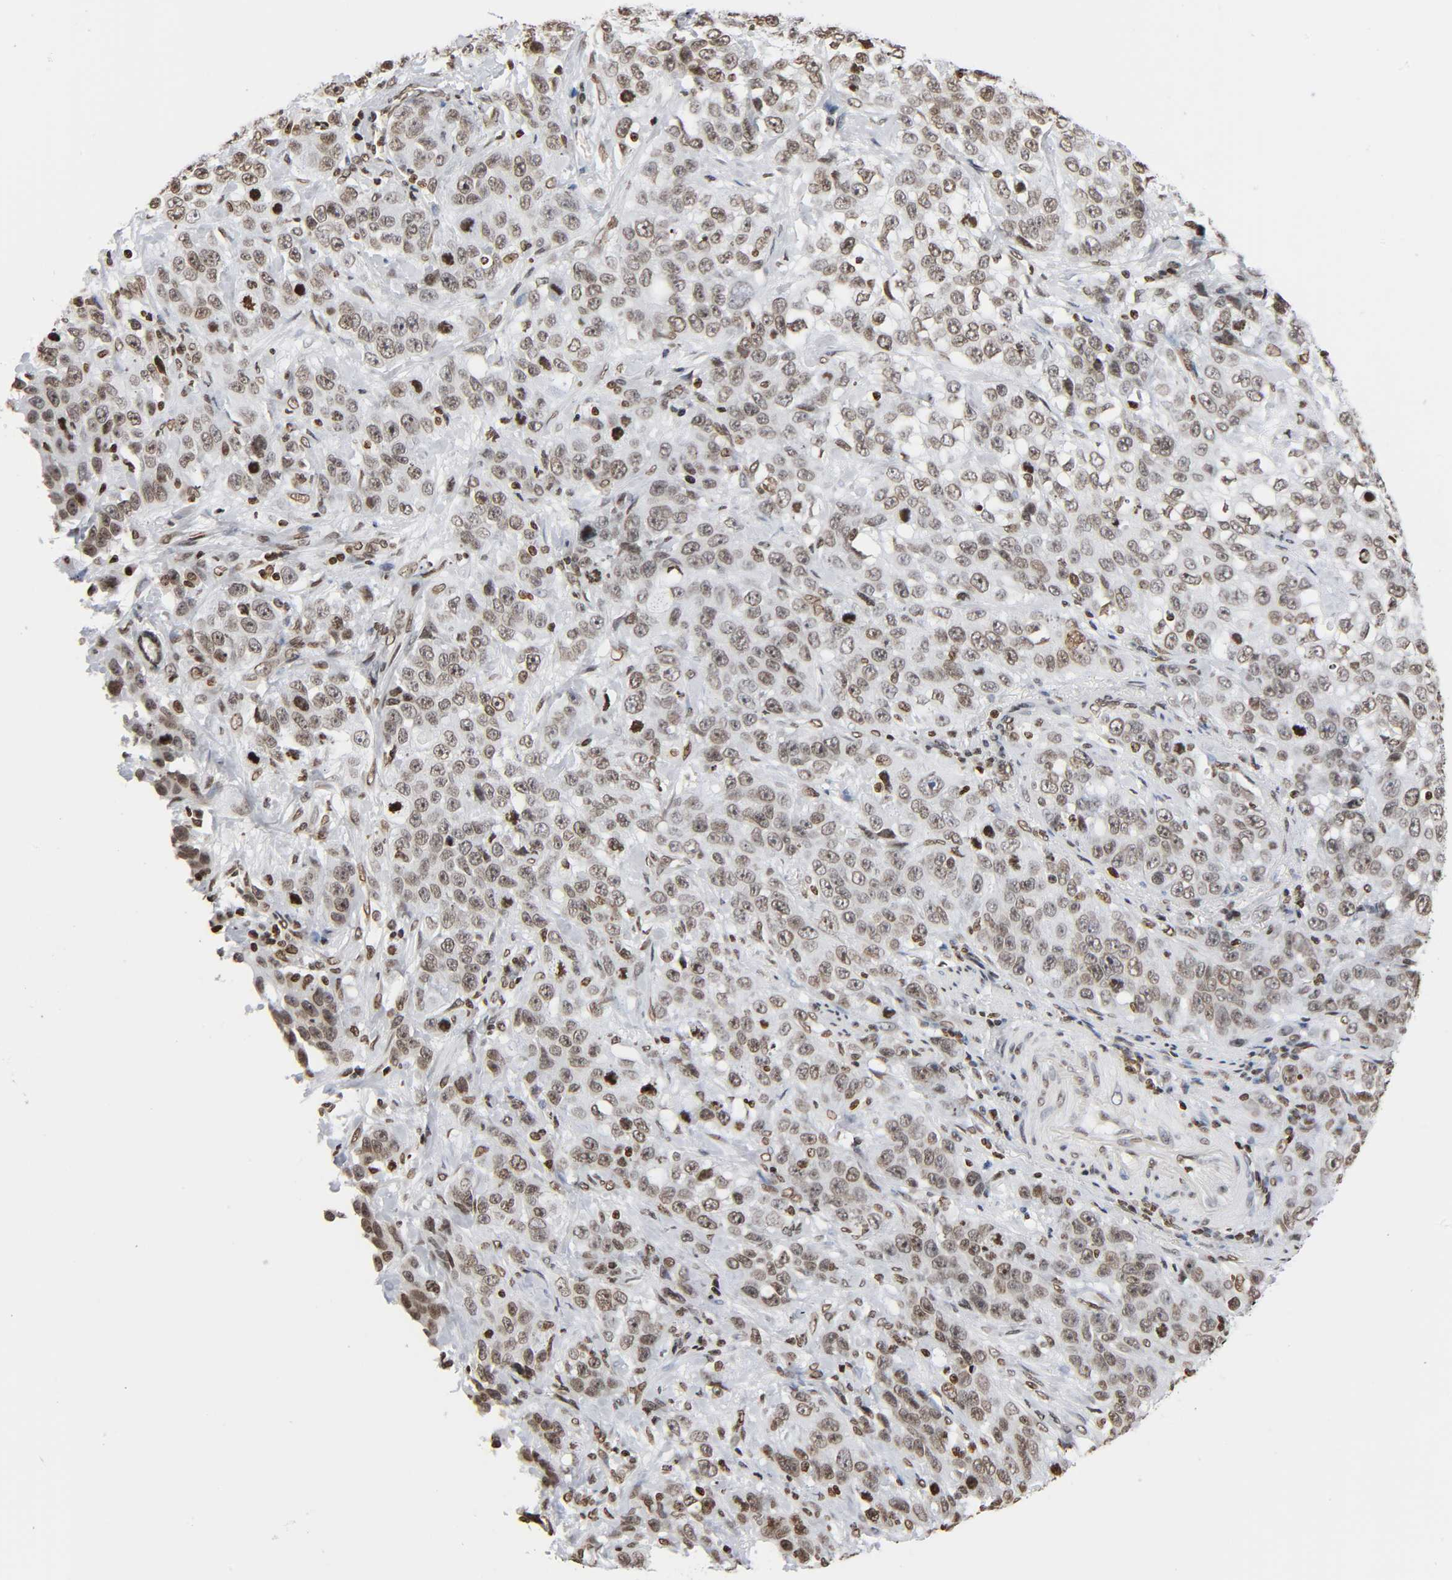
{"staining": {"intensity": "moderate", "quantity": ">75%", "location": "nuclear"}, "tissue": "stomach cancer", "cell_type": "Tumor cells", "image_type": "cancer", "snomed": [{"axis": "morphology", "description": "Normal tissue, NOS"}, {"axis": "morphology", "description": "Adenocarcinoma, NOS"}, {"axis": "topography", "description": "Stomach"}], "caption": "A brown stain highlights moderate nuclear staining of a protein in human stomach cancer tumor cells.", "gene": "HOXA6", "patient": {"sex": "male", "age": 48}}